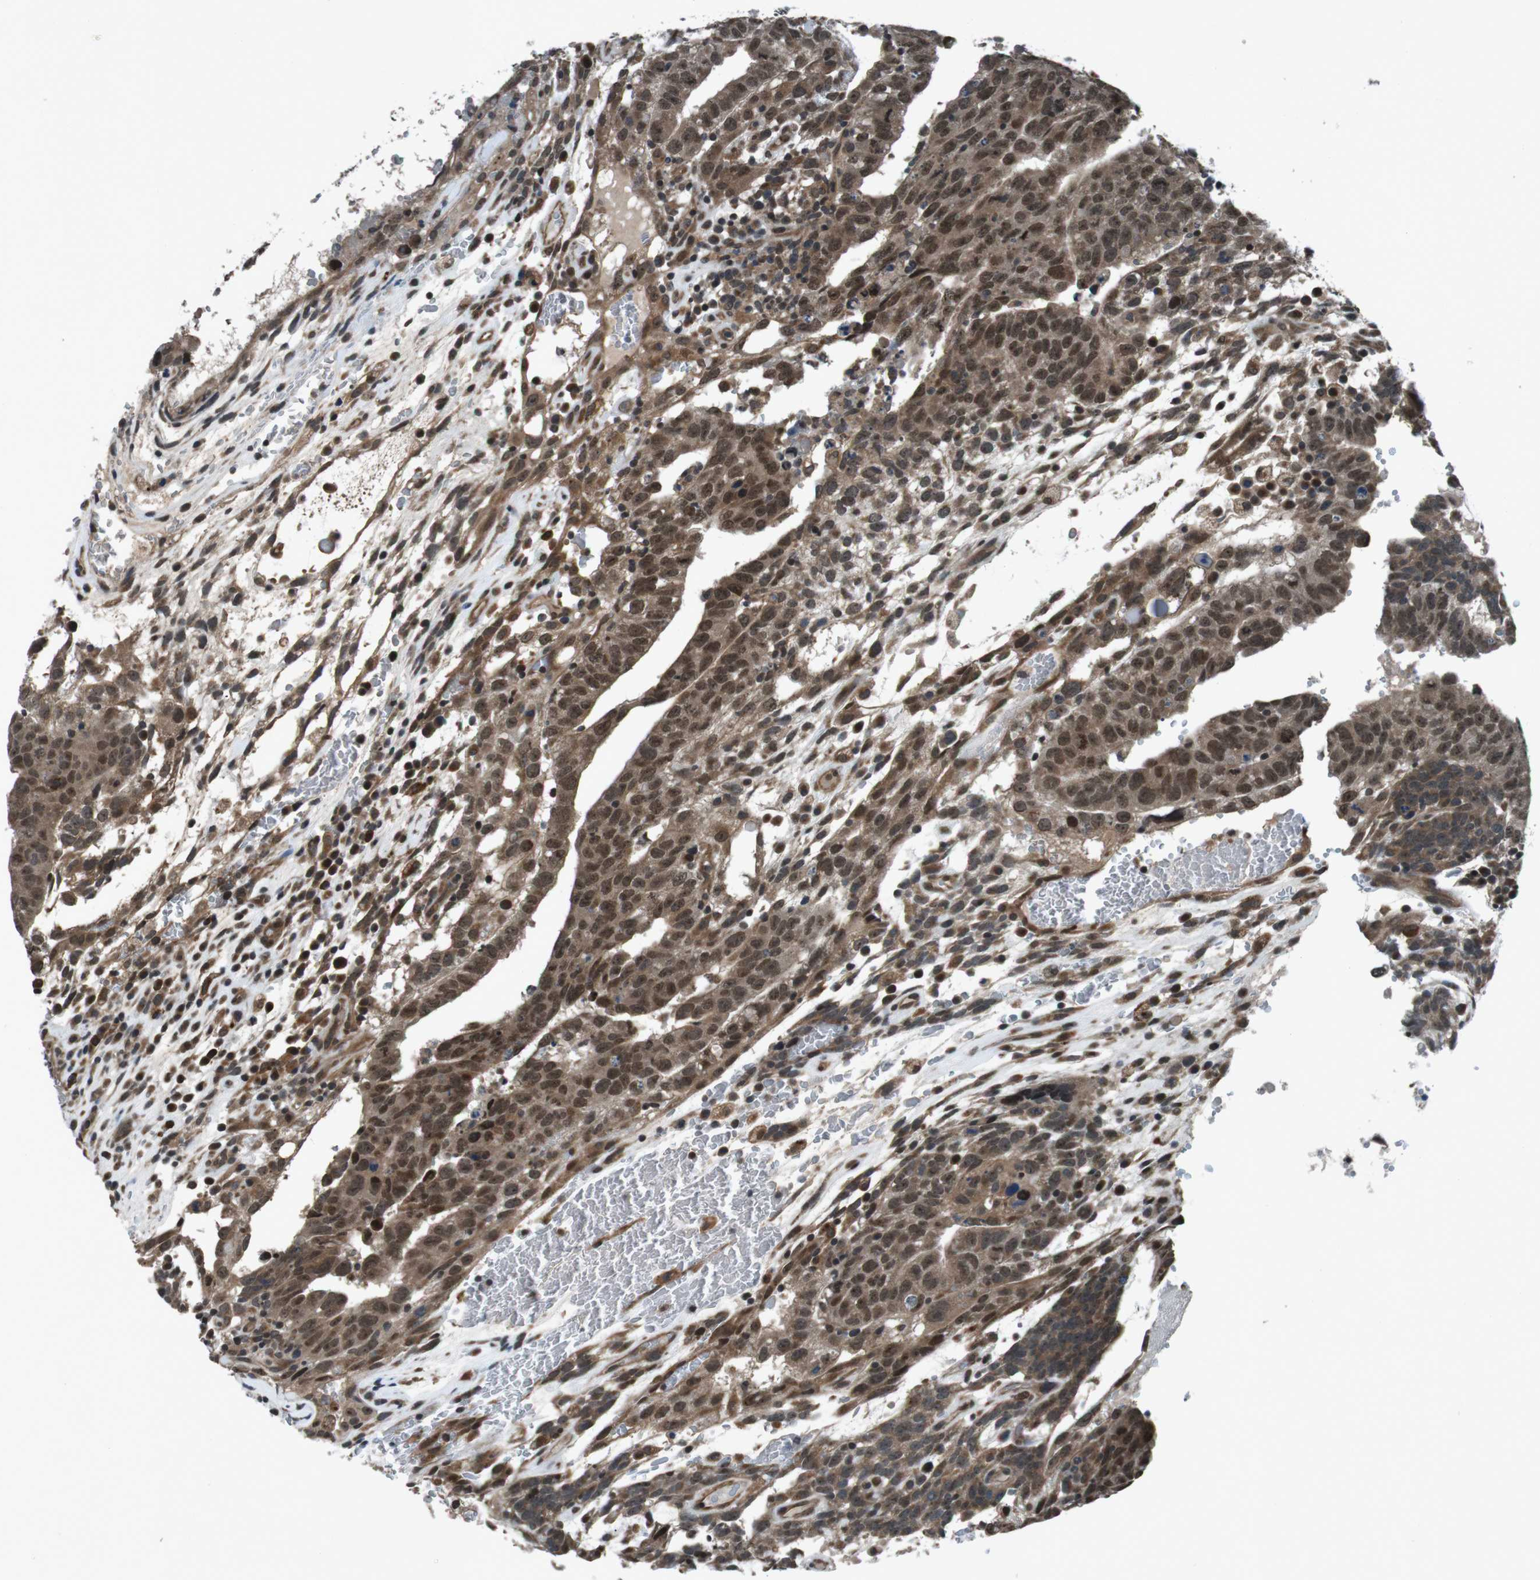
{"staining": {"intensity": "strong", "quantity": ">75%", "location": "cytoplasmic/membranous,nuclear"}, "tissue": "testis cancer", "cell_type": "Tumor cells", "image_type": "cancer", "snomed": [{"axis": "morphology", "description": "Seminoma, NOS"}, {"axis": "morphology", "description": "Carcinoma, Embryonal, NOS"}, {"axis": "topography", "description": "Testis"}], "caption": "Brown immunohistochemical staining in human testis cancer (seminoma) displays strong cytoplasmic/membranous and nuclear expression in approximately >75% of tumor cells.", "gene": "SOCS1", "patient": {"sex": "male", "age": 52}}